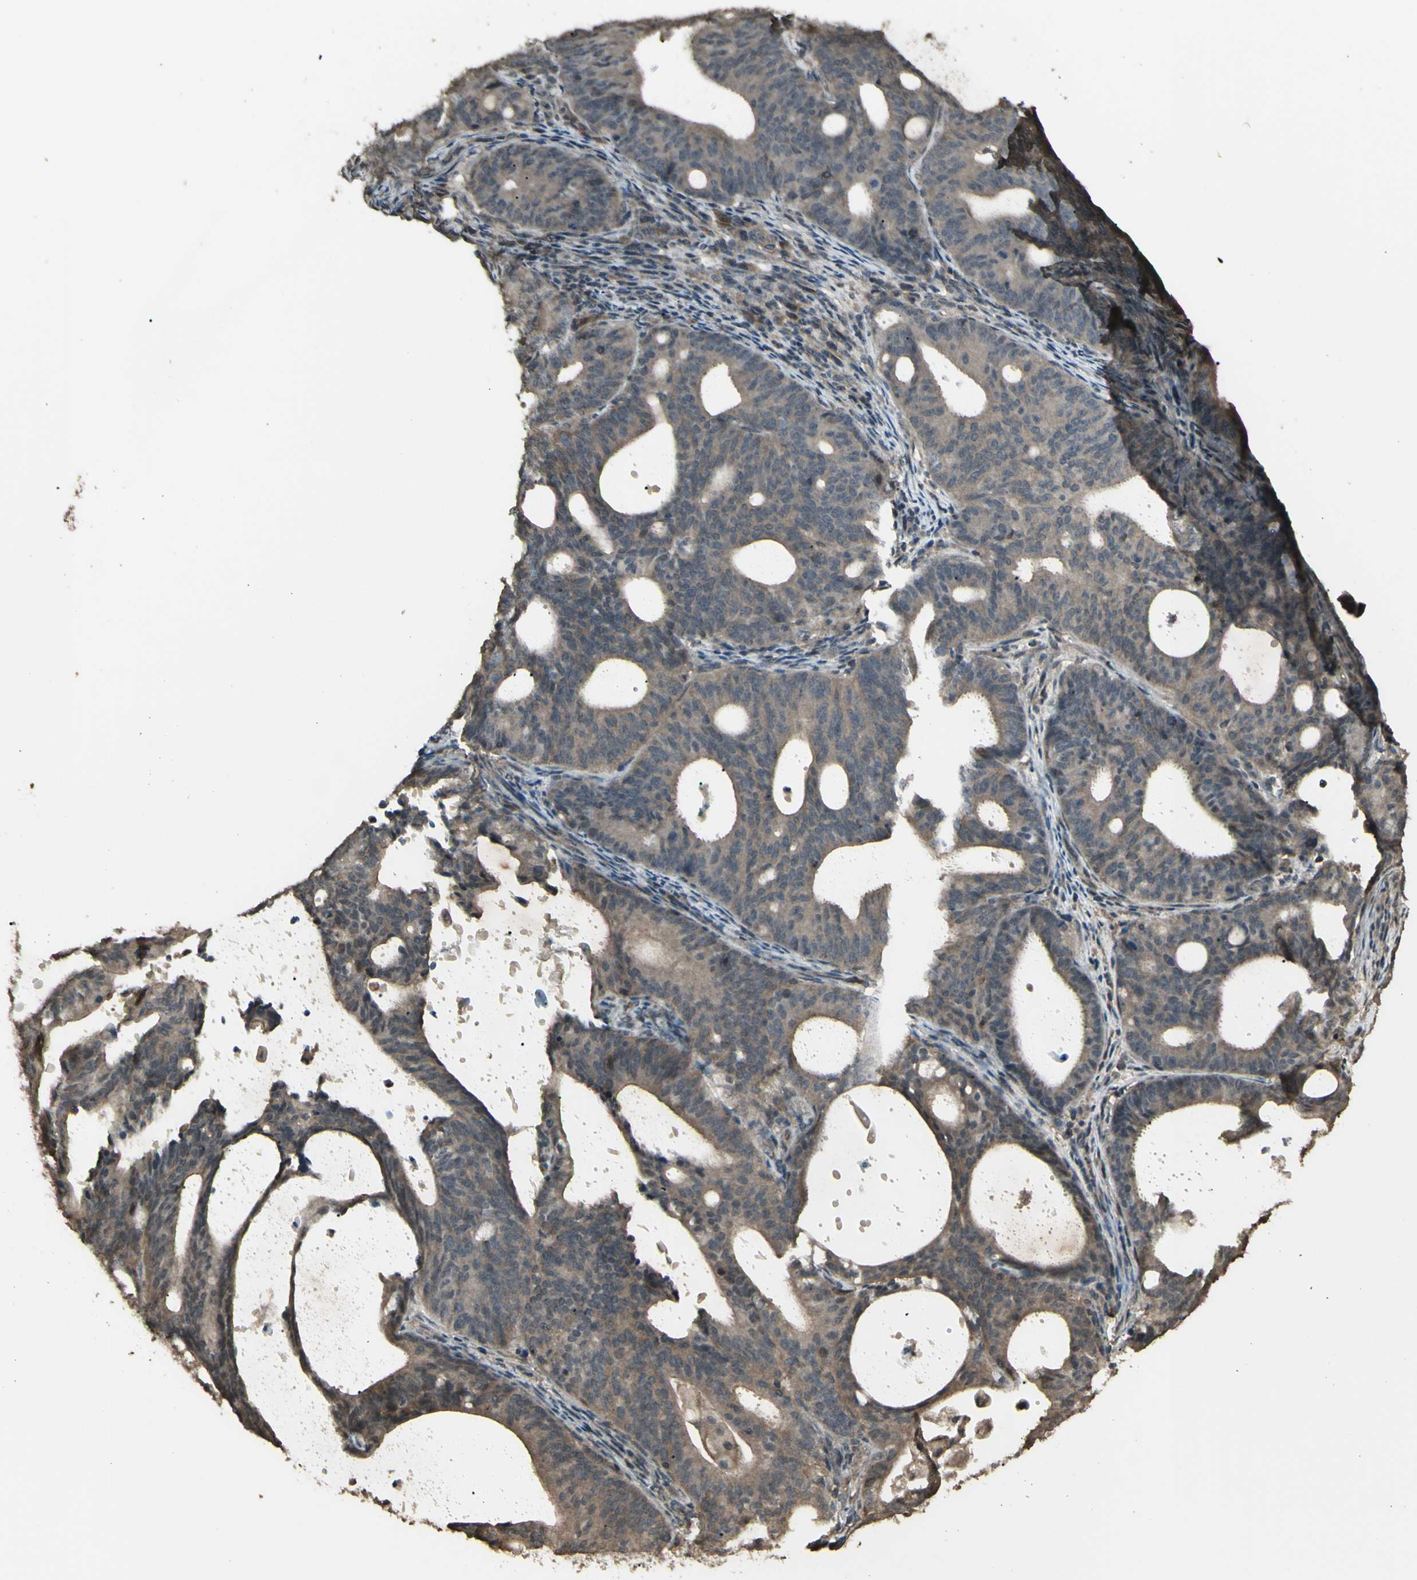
{"staining": {"intensity": "weak", "quantity": ">75%", "location": "cytoplasmic/membranous"}, "tissue": "endometrial cancer", "cell_type": "Tumor cells", "image_type": "cancer", "snomed": [{"axis": "morphology", "description": "Adenocarcinoma, NOS"}, {"axis": "topography", "description": "Uterus"}], "caption": "Endometrial cancer stained with immunohistochemistry (IHC) reveals weak cytoplasmic/membranous positivity in approximately >75% of tumor cells.", "gene": "GNAS", "patient": {"sex": "female", "age": 83}}